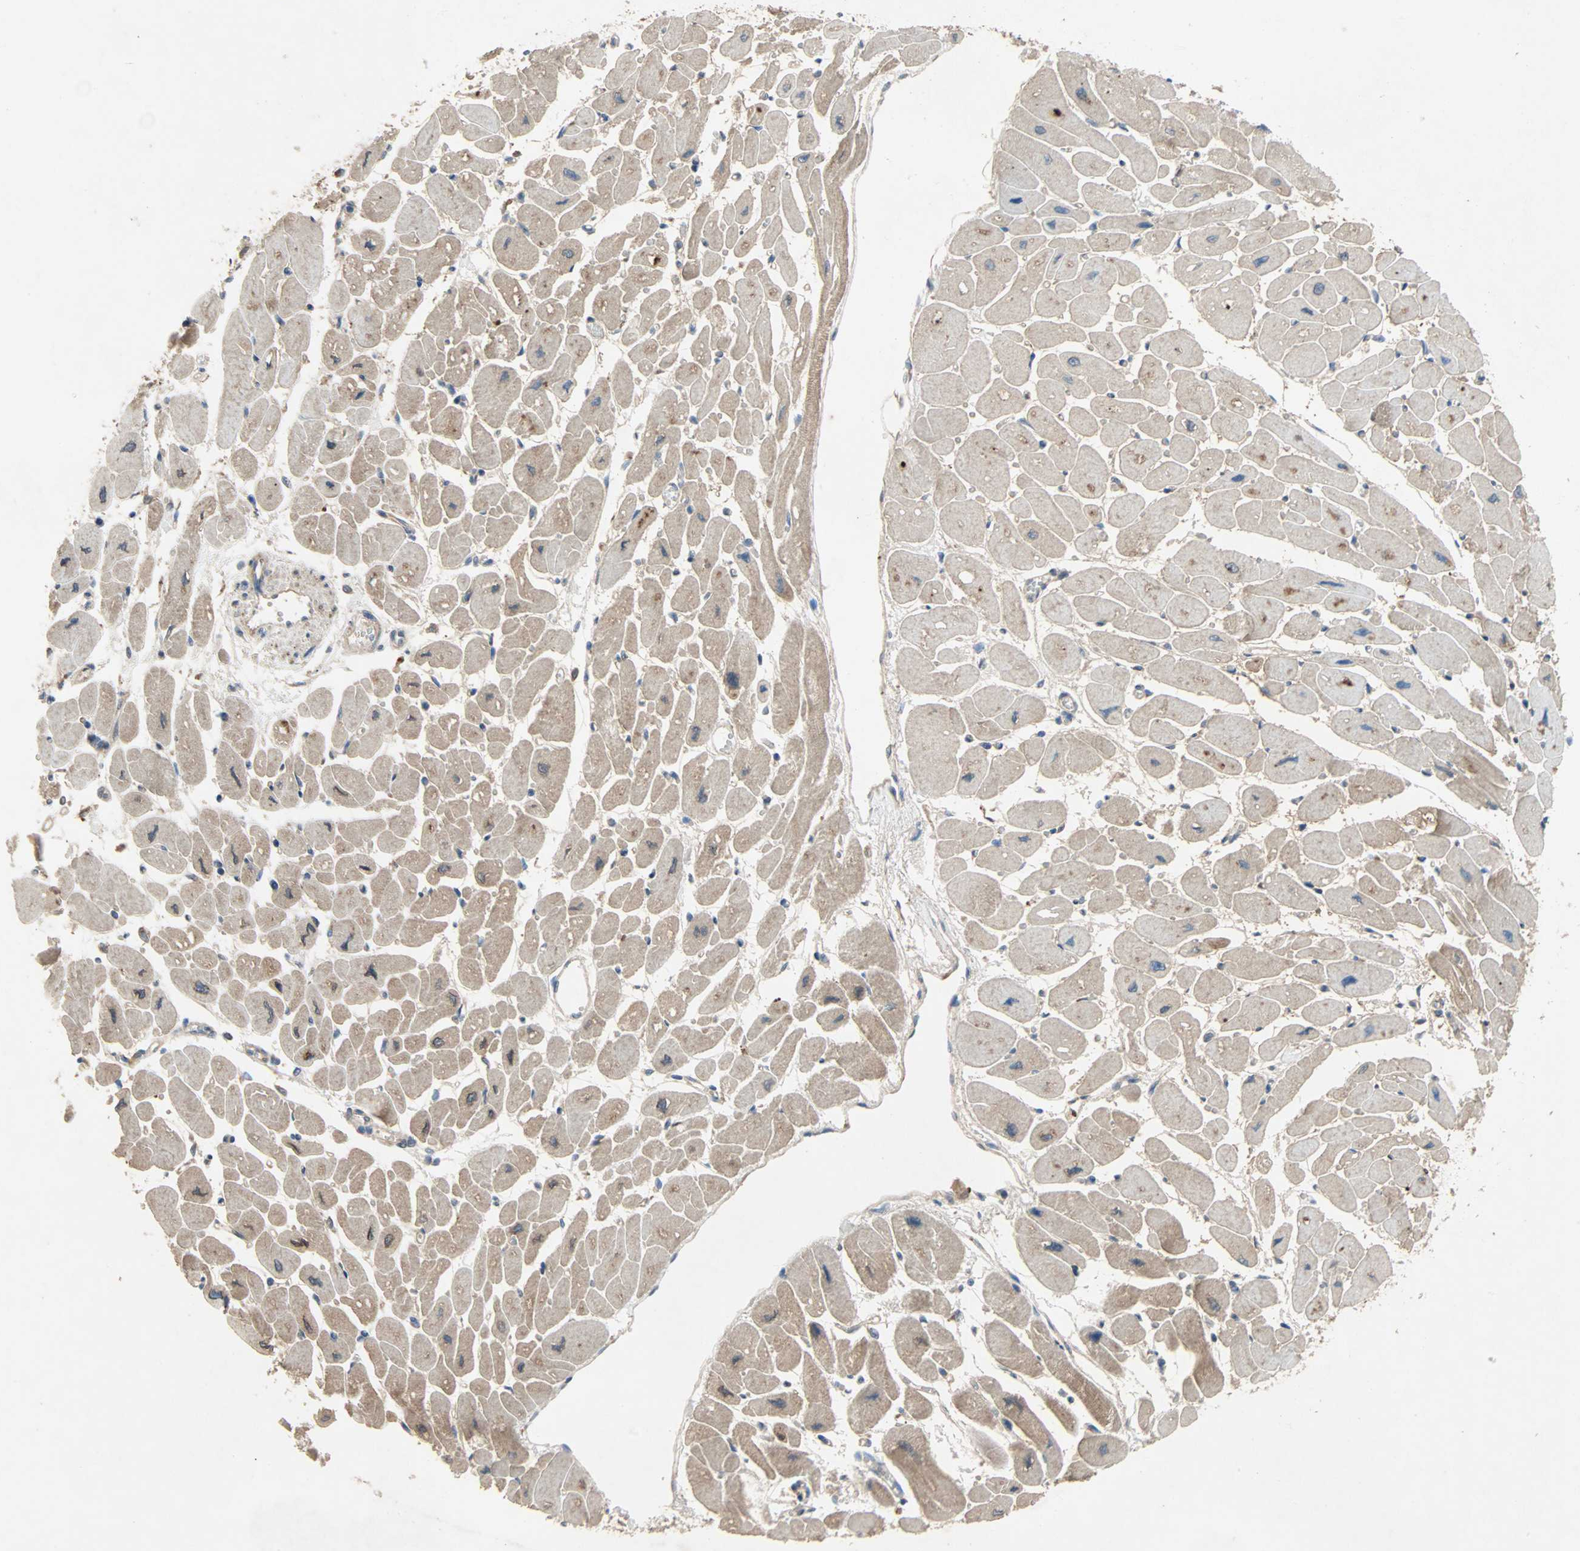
{"staining": {"intensity": "moderate", "quantity": "25%-75%", "location": "cytoplasmic/membranous"}, "tissue": "heart muscle", "cell_type": "Cardiomyocytes", "image_type": "normal", "snomed": [{"axis": "morphology", "description": "Normal tissue, NOS"}, {"axis": "topography", "description": "Heart"}], "caption": "Protein expression by immunohistochemistry (IHC) reveals moderate cytoplasmic/membranous expression in about 25%-75% of cardiomyocytes in unremarkable heart muscle. (Stains: DAB (3,3'-diaminobenzidine) in brown, nuclei in blue, Microscopy: brightfield microscopy at high magnification).", "gene": "XYLT1", "patient": {"sex": "female", "age": 54}}